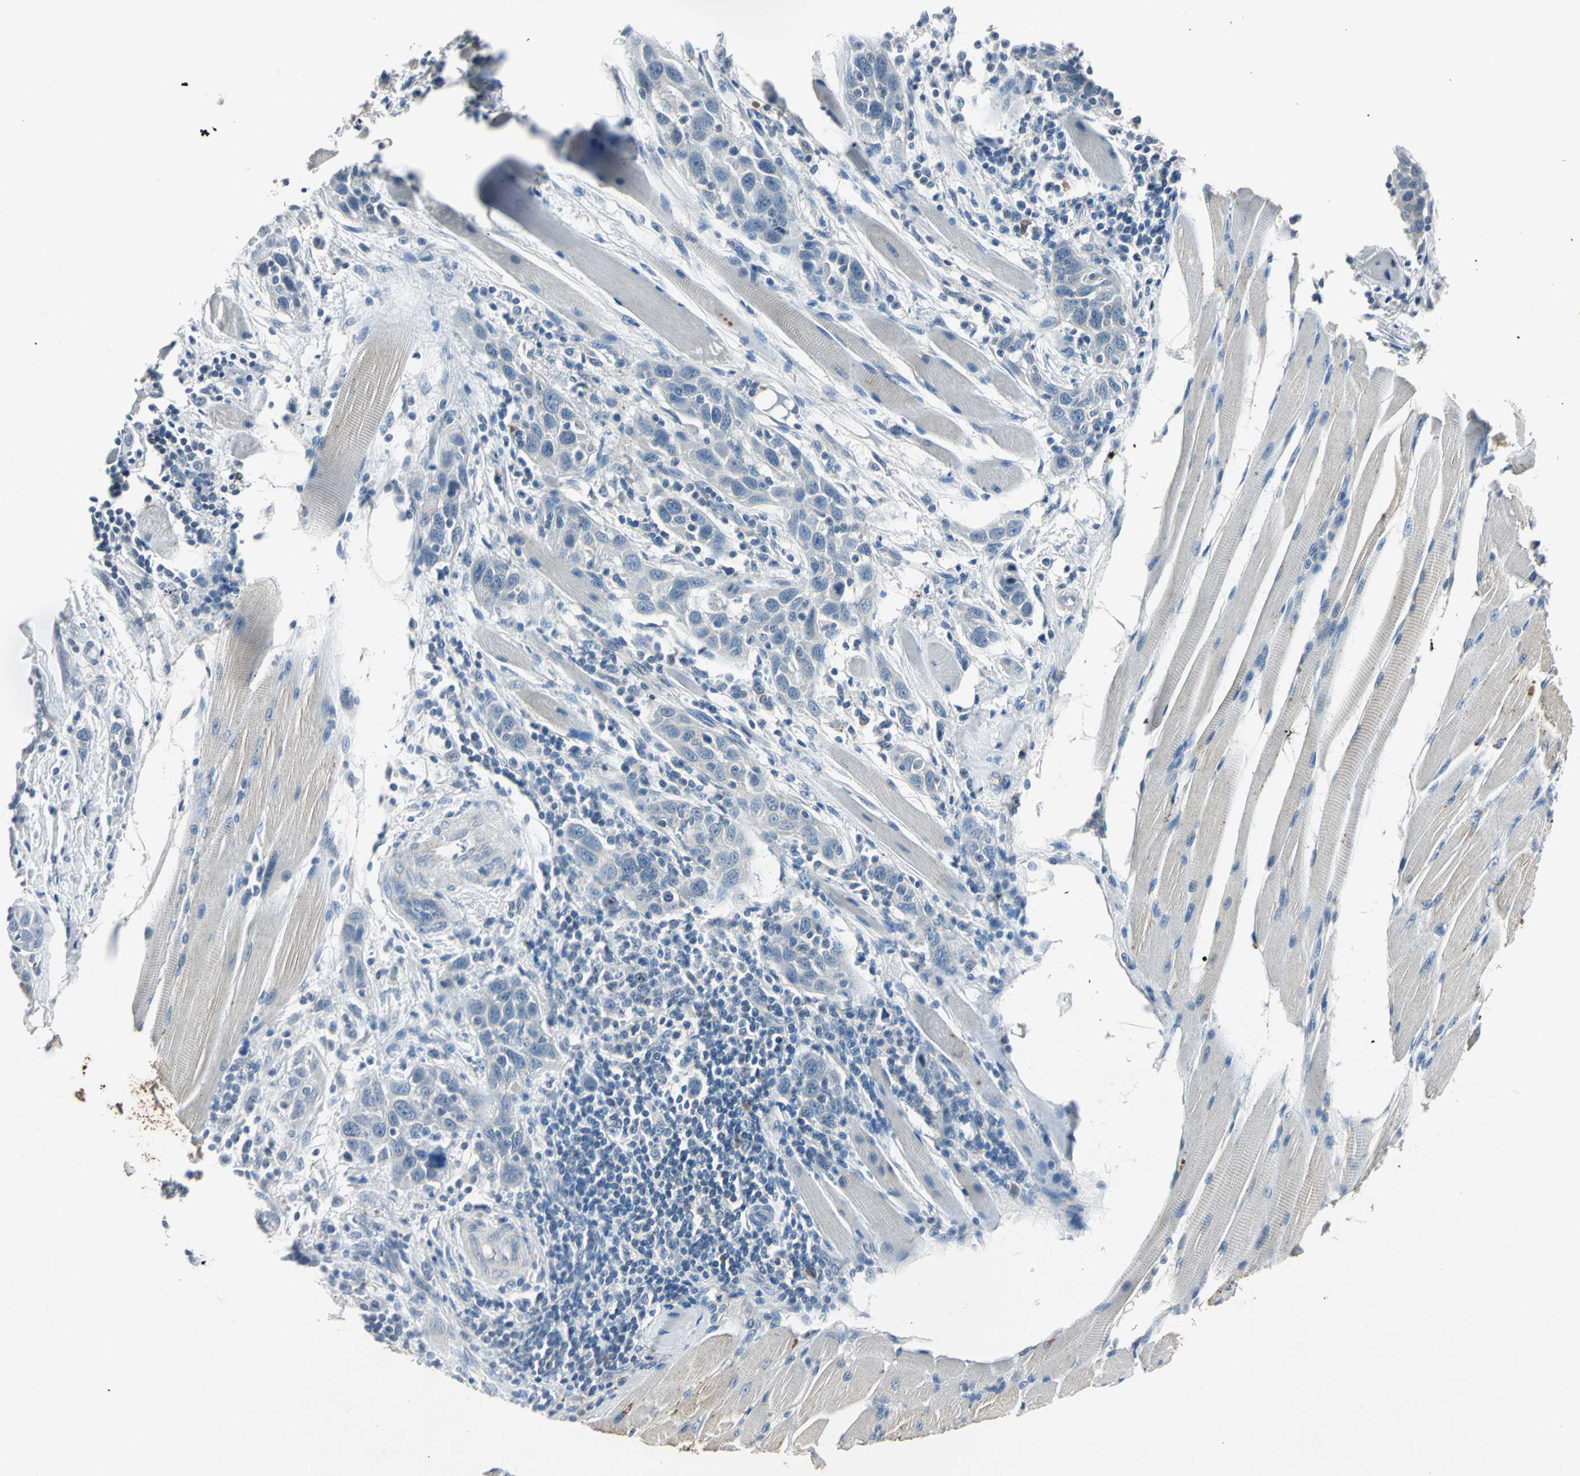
{"staining": {"intensity": "negative", "quantity": "none", "location": "none"}, "tissue": "head and neck cancer", "cell_type": "Tumor cells", "image_type": "cancer", "snomed": [{"axis": "morphology", "description": "Normal tissue, NOS"}, {"axis": "morphology", "description": "Squamous cell carcinoma, NOS"}, {"axis": "topography", "description": "Oral tissue"}, {"axis": "topography", "description": "Head-Neck"}], "caption": "Immunohistochemistry of head and neck squamous cell carcinoma shows no positivity in tumor cells.", "gene": "SLC2A13", "patient": {"sex": "female", "age": 50}}